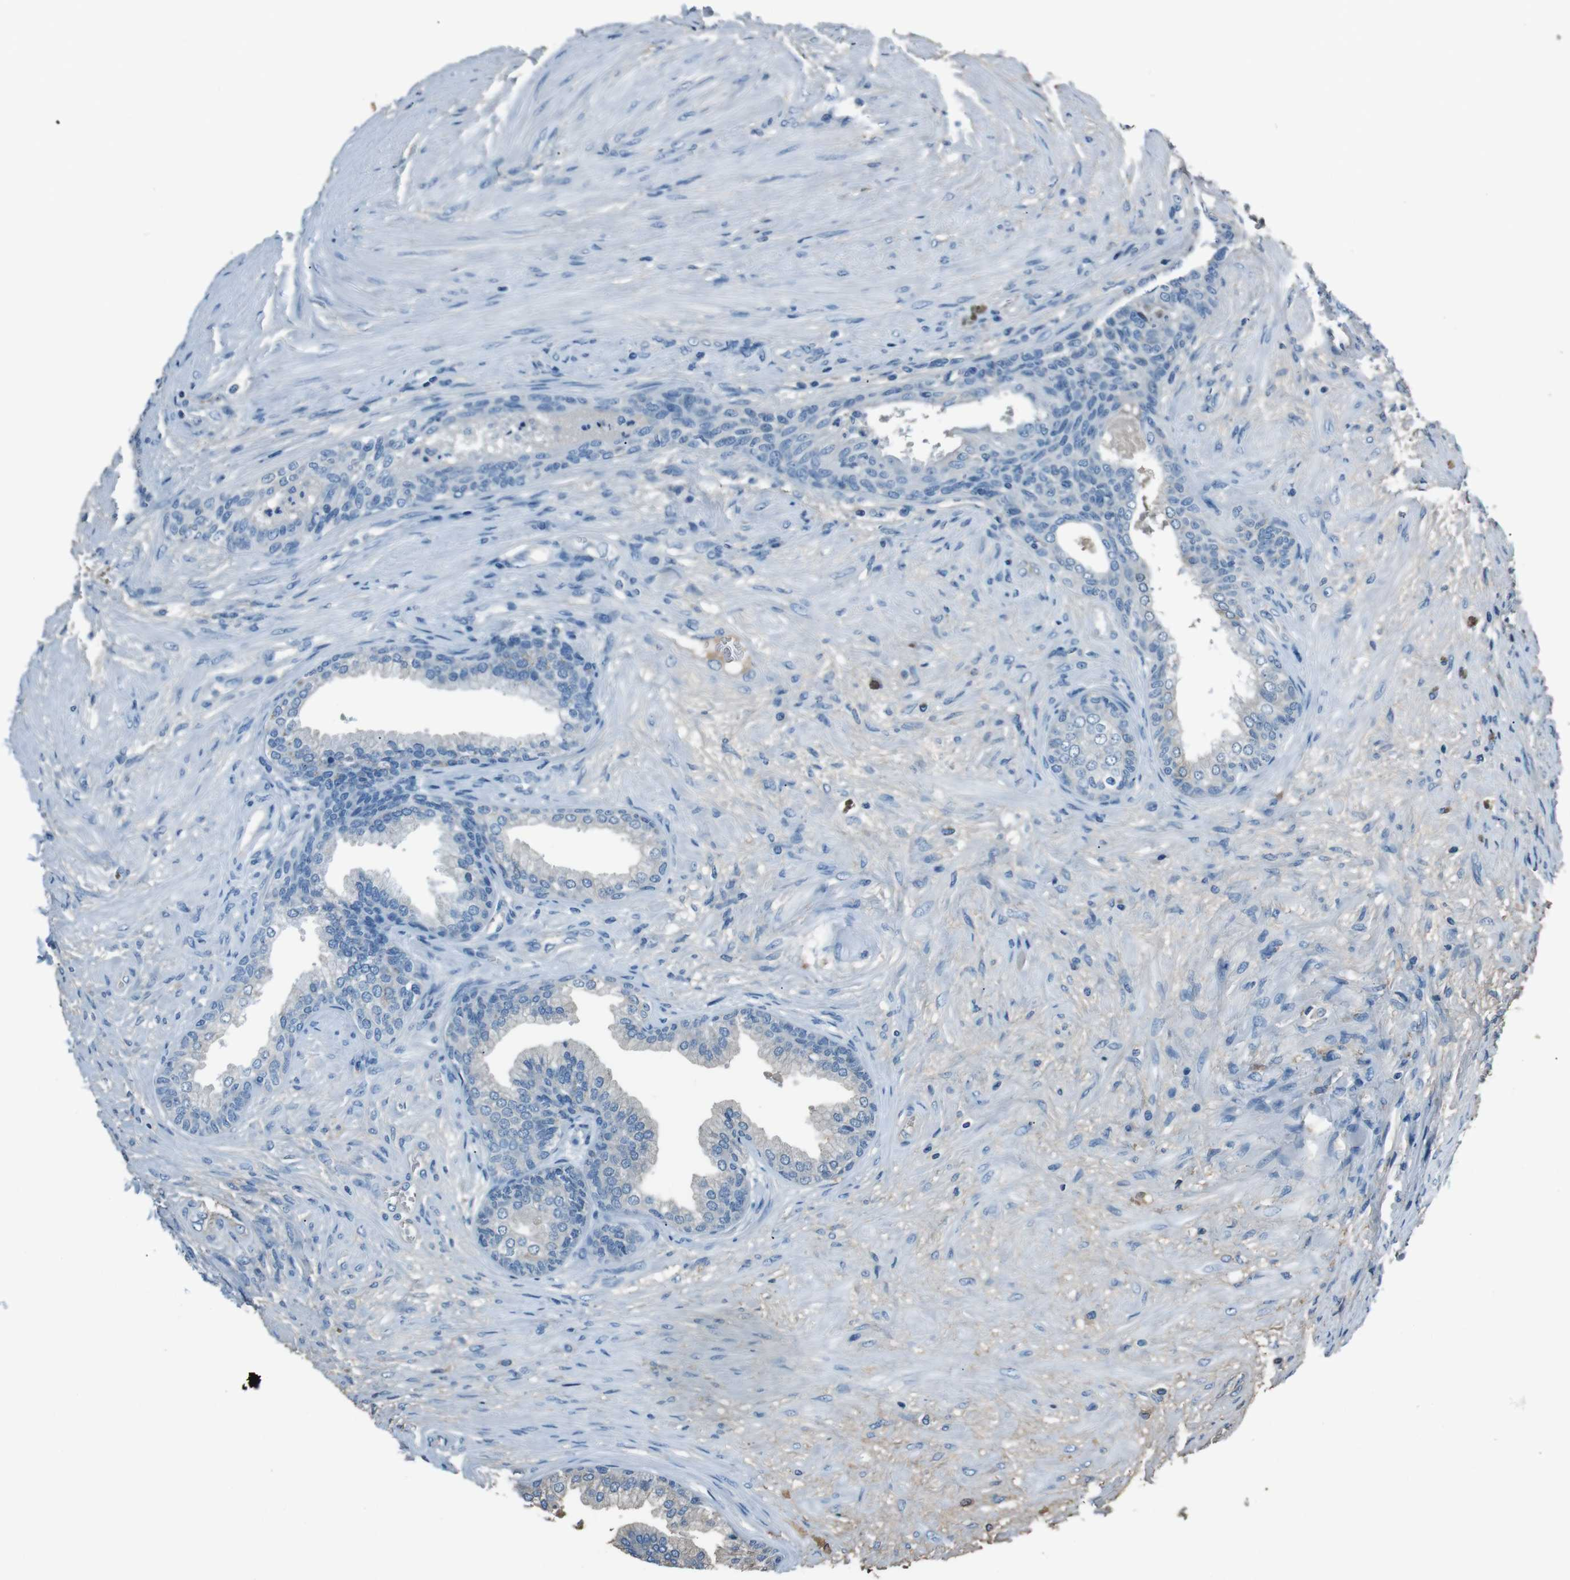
{"staining": {"intensity": "weak", "quantity": "<25%", "location": "cytoplasmic/membranous"}, "tissue": "prostate", "cell_type": "Glandular cells", "image_type": "normal", "snomed": [{"axis": "morphology", "description": "Normal tissue, NOS"}, {"axis": "topography", "description": "Prostate"}], "caption": "Immunohistochemistry (IHC) photomicrograph of benign prostate: prostate stained with DAB (3,3'-diaminobenzidine) demonstrates no significant protein staining in glandular cells. (DAB immunohistochemistry with hematoxylin counter stain).", "gene": "LEP", "patient": {"sex": "male", "age": 76}}